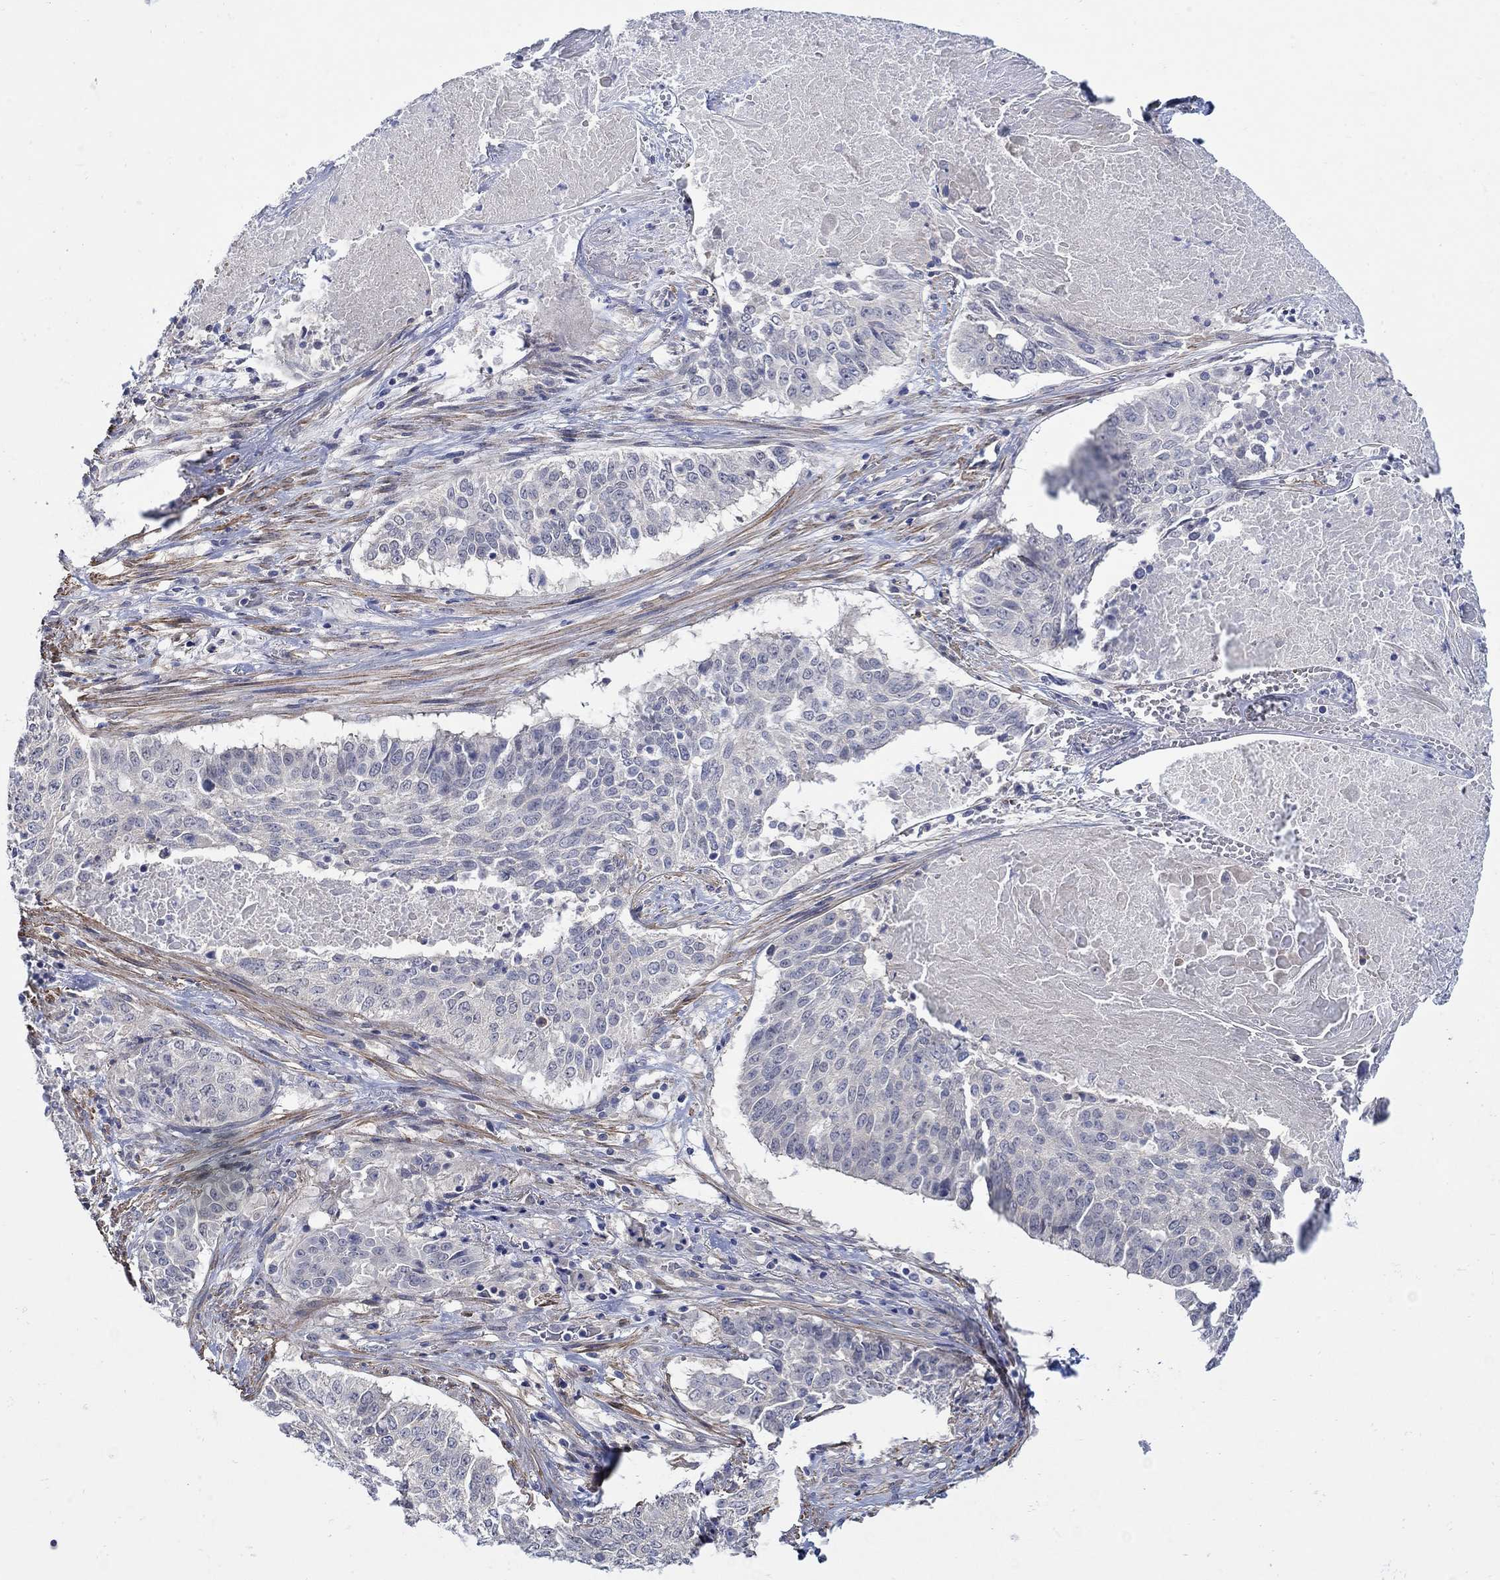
{"staining": {"intensity": "weak", "quantity": "<25%", "location": "cytoplasmic/membranous"}, "tissue": "lung cancer", "cell_type": "Tumor cells", "image_type": "cancer", "snomed": [{"axis": "morphology", "description": "Squamous cell carcinoma, NOS"}, {"axis": "topography", "description": "Lung"}], "caption": "Tumor cells are negative for brown protein staining in lung cancer (squamous cell carcinoma).", "gene": "SCN7A", "patient": {"sex": "male", "age": 64}}